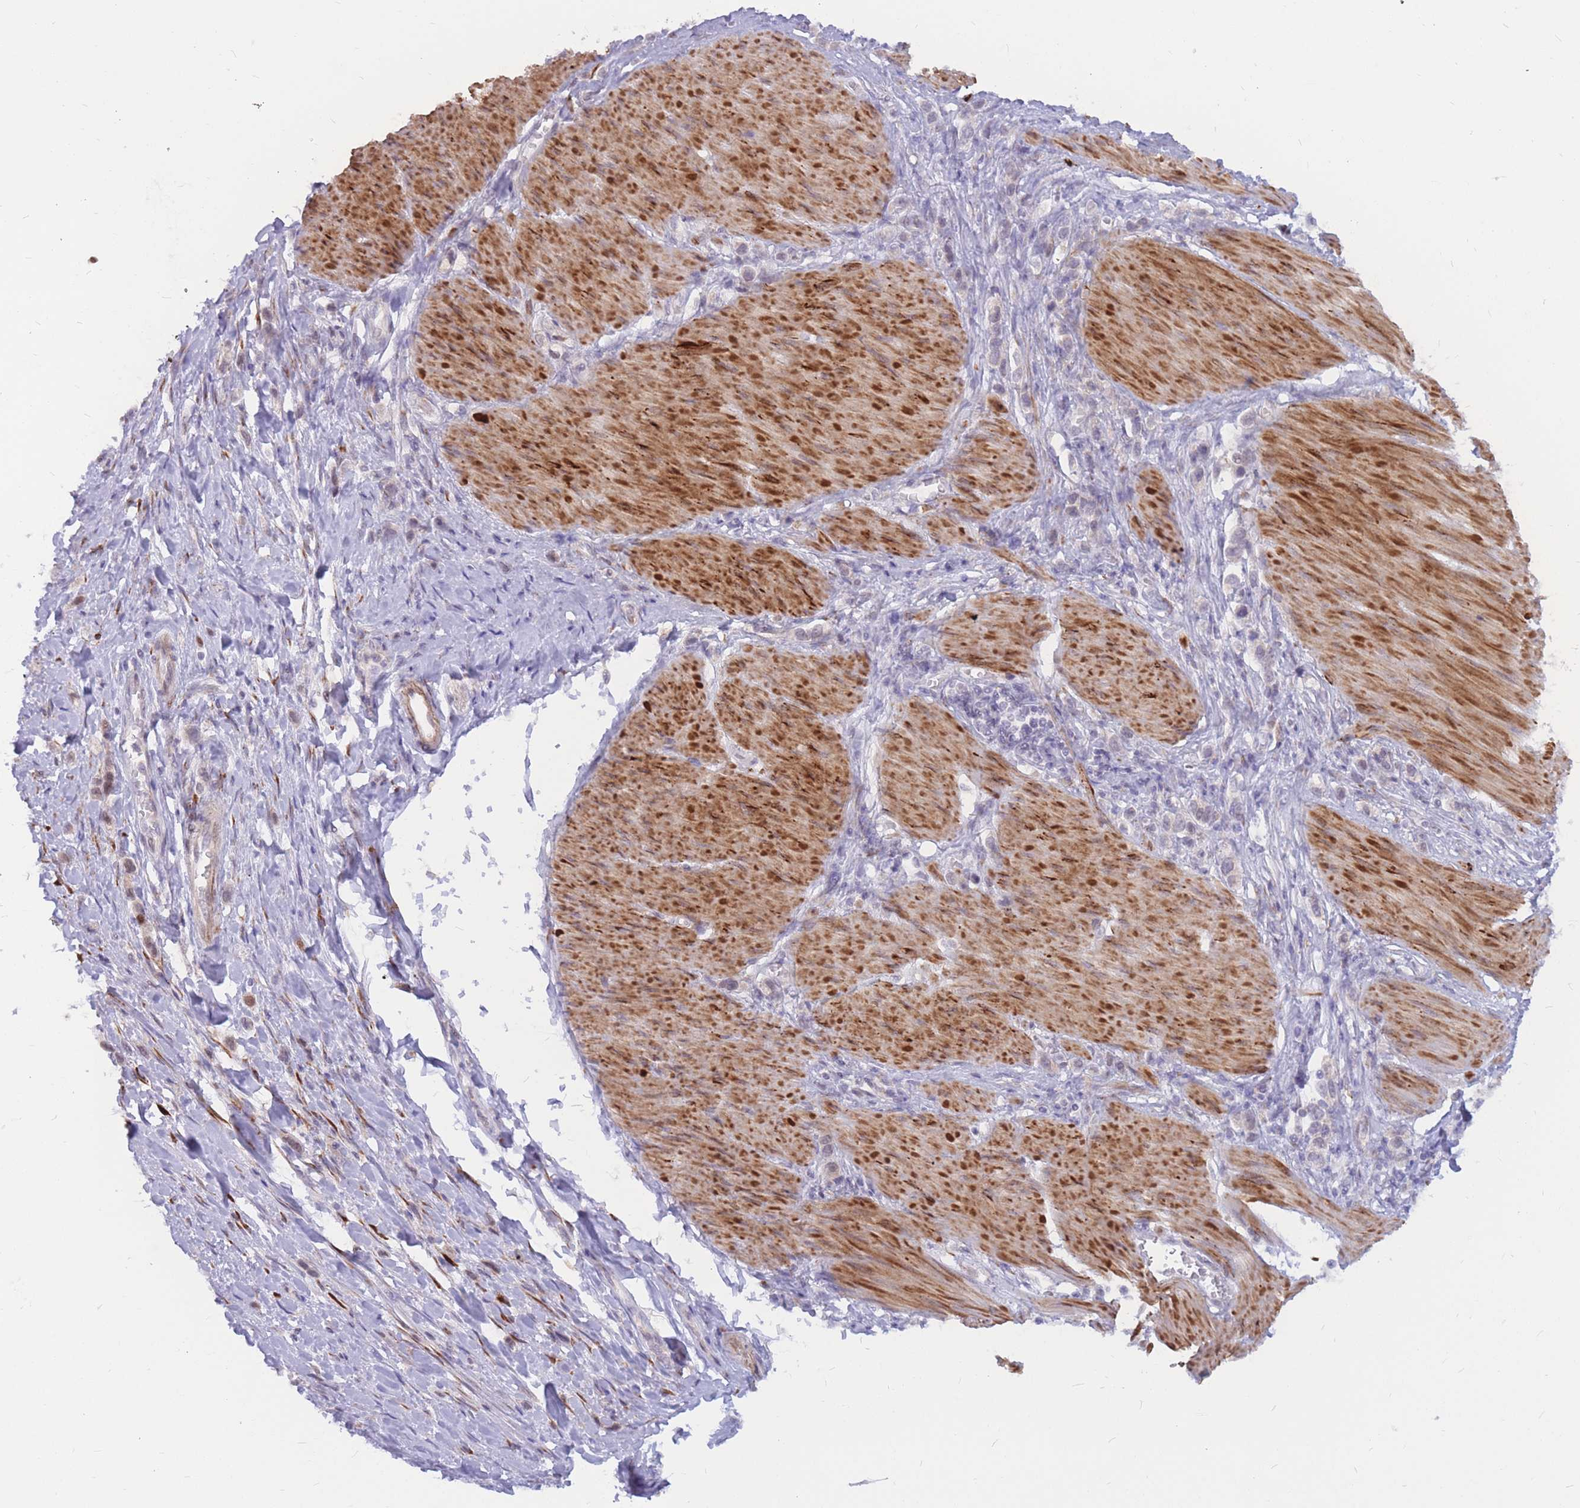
{"staining": {"intensity": "negative", "quantity": "none", "location": "none"}, "tissue": "stomach cancer", "cell_type": "Tumor cells", "image_type": "cancer", "snomed": [{"axis": "morphology", "description": "Adenocarcinoma, NOS"}, {"axis": "topography", "description": "Stomach"}], "caption": "The photomicrograph demonstrates no significant staining in tumor cells of stomach cancer.", "gene": "ADD2", "patient": {"sex": "female", "age": 65}}